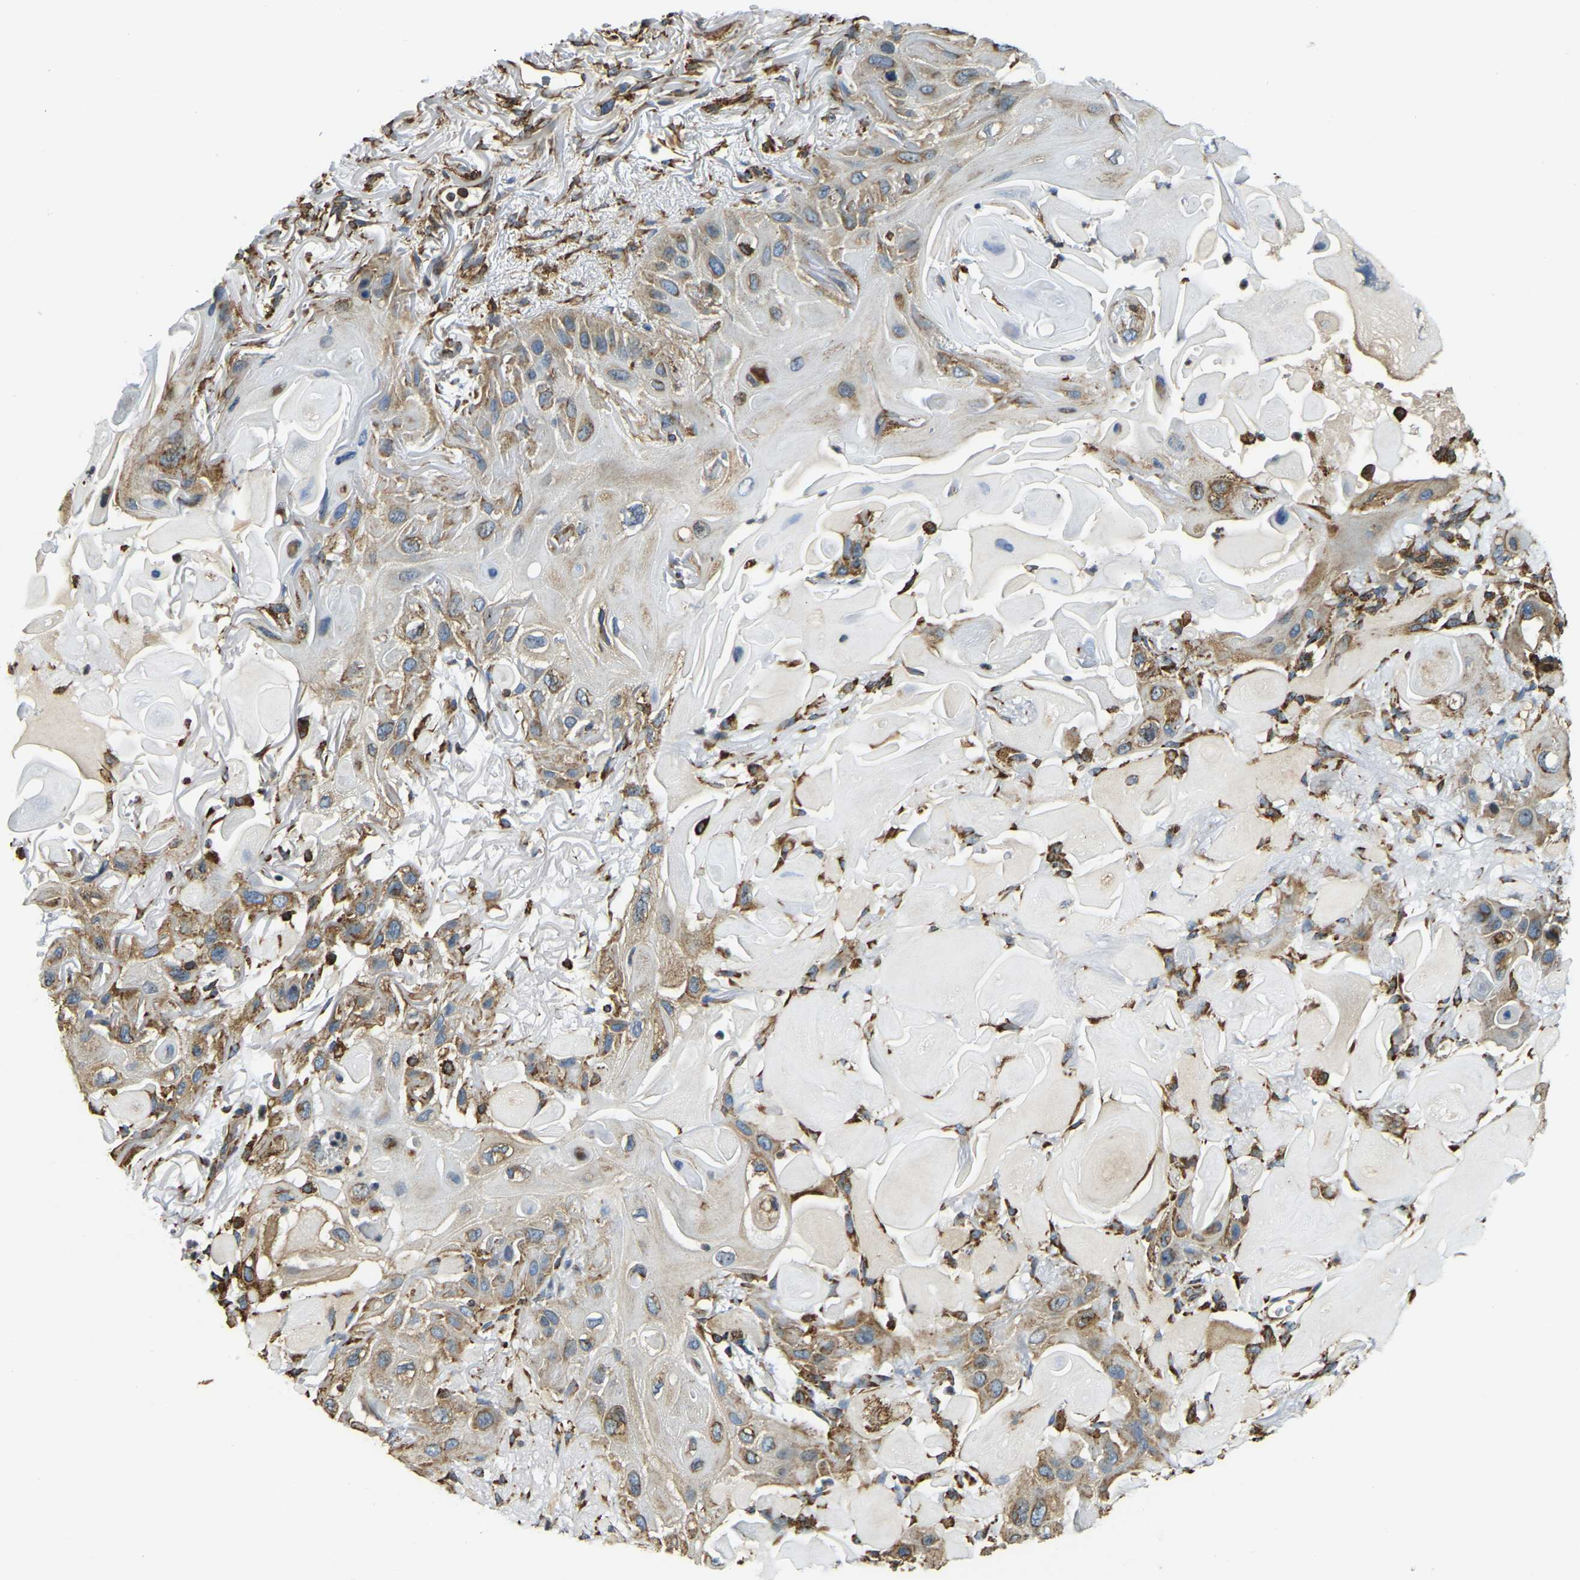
{"staining": {"intensity": "moderate", "quantity": ">75%", "location": "cytoplasmic/membranous"}, "tissue": "skin cancer", "cell_type": "Tumor cells", "image_type": "cancer", "snomed": [{"axis": "morphology", "description": "Squamous cell carcinoma, NOS"}, {"axis": "topography", "description": "Skin"}], "caption": "IHC histopathology image of neoplastic tissue: skin cancer stained using immunohistochemistry reveals medium levels of moderate protein expression localized specifically in the cytoplasmic/membranous of tumor cells, appearing as a cytoplasmic/membranous brown color.", "gene": "RNF115", "patient": {"sex": "female", "age": 77}}